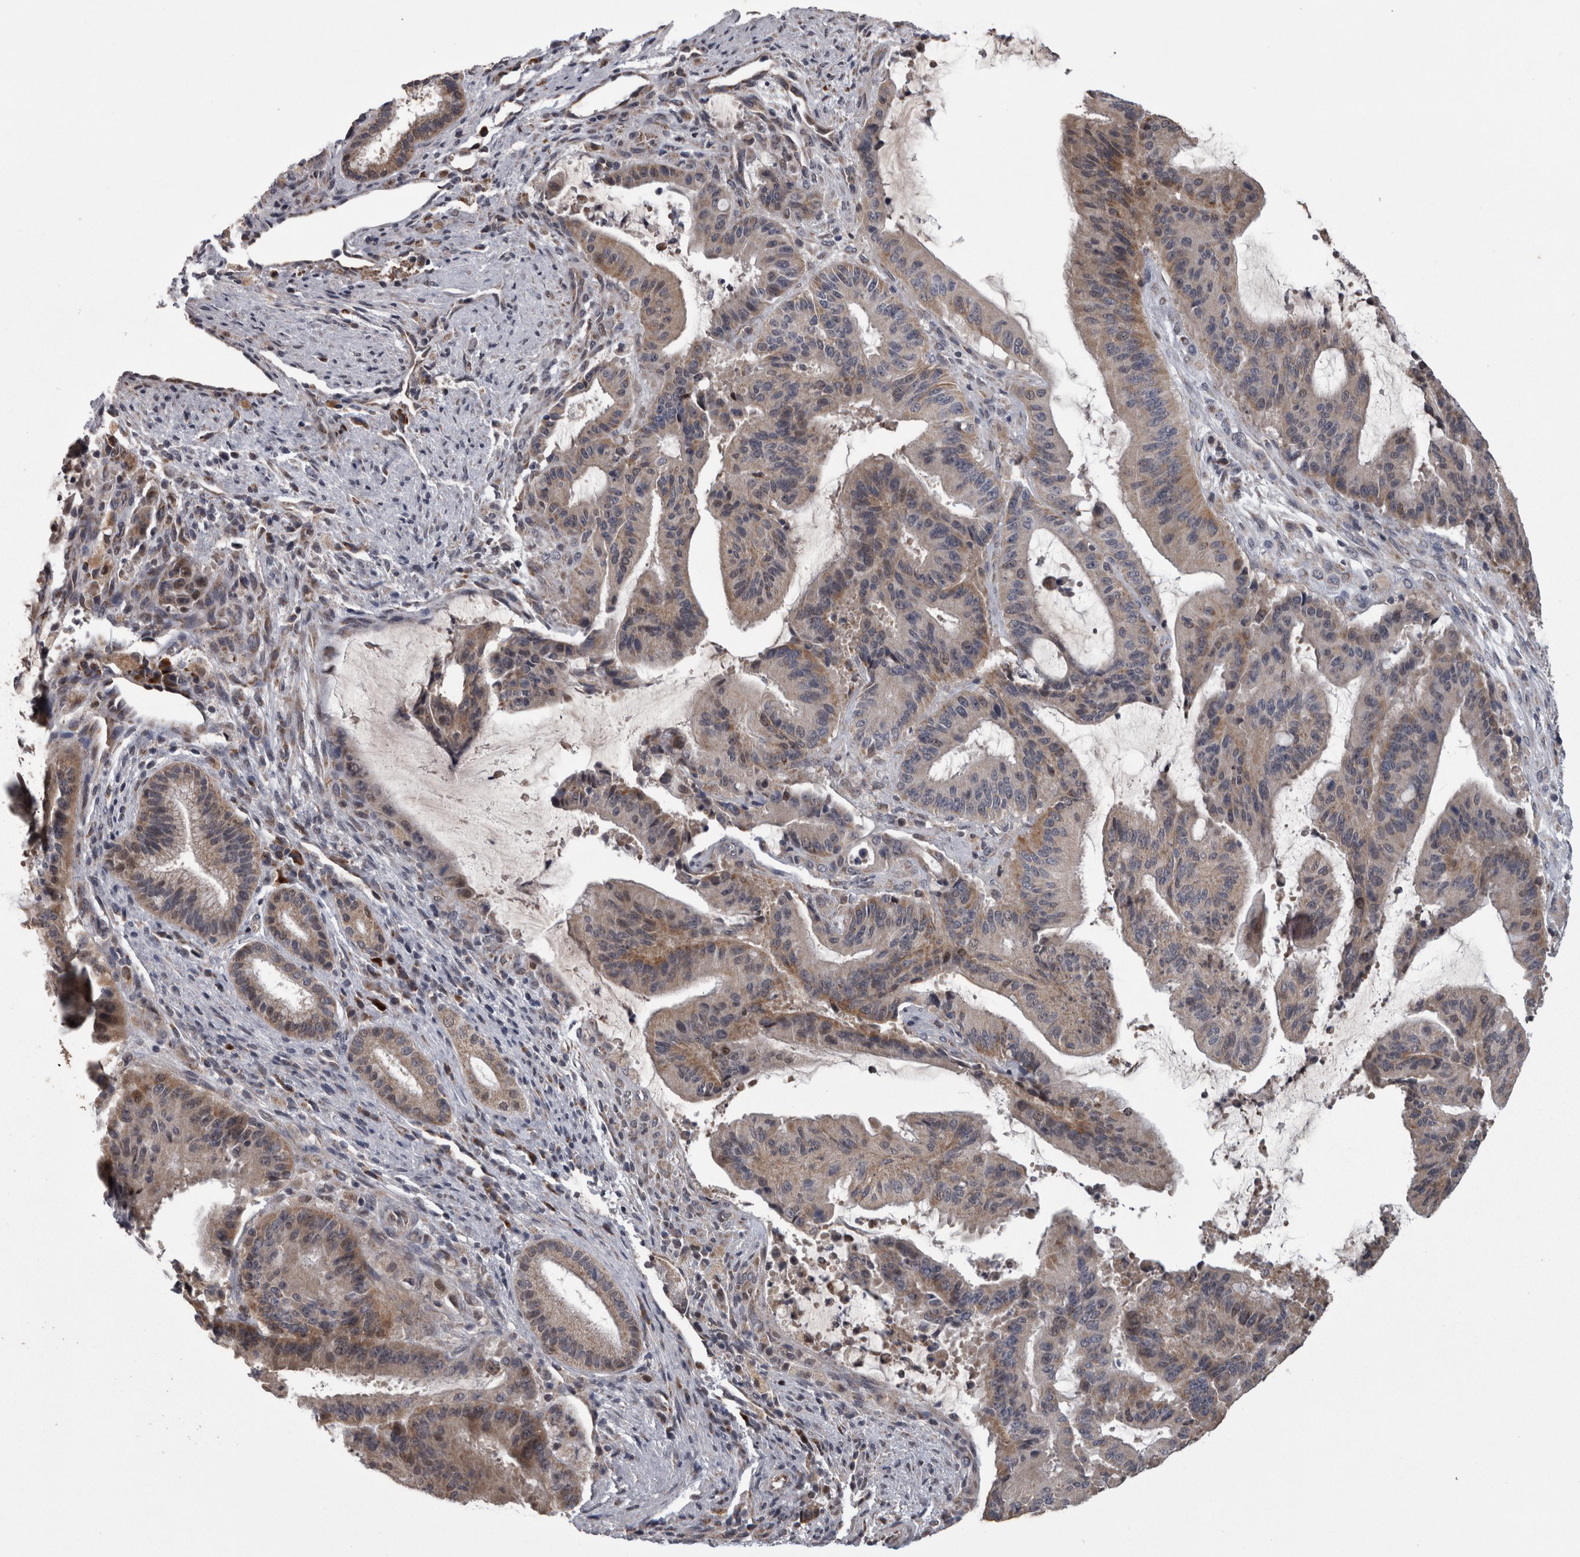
{"staining": {"intensity": "weak", "quantity": "25%-75%", "location": "cytoplasmic/membranous"}, "tissue": "liver cancer", "cell_type": "Tumor cells", "image_type": "cancer", "snomed": [{"axis": "morphology", "description": "Normal tissue, NOS"}, {"axis": "morphology", "description": "Cholangiocarcinoma"}, {"axis": "topography", "description": "Liver"}, {"axis": "topography", "description": "Peripheral nerve tissue"}], "caption": "Cholangiocarcinoma (liver) was stained to show a protein in brown. There is low levels of weak cytoplasmic/membranous expression in approximately 25%-75% of tumor cells.", "gene": "DBT", "patient": {"sex": "female", "age": 73}}